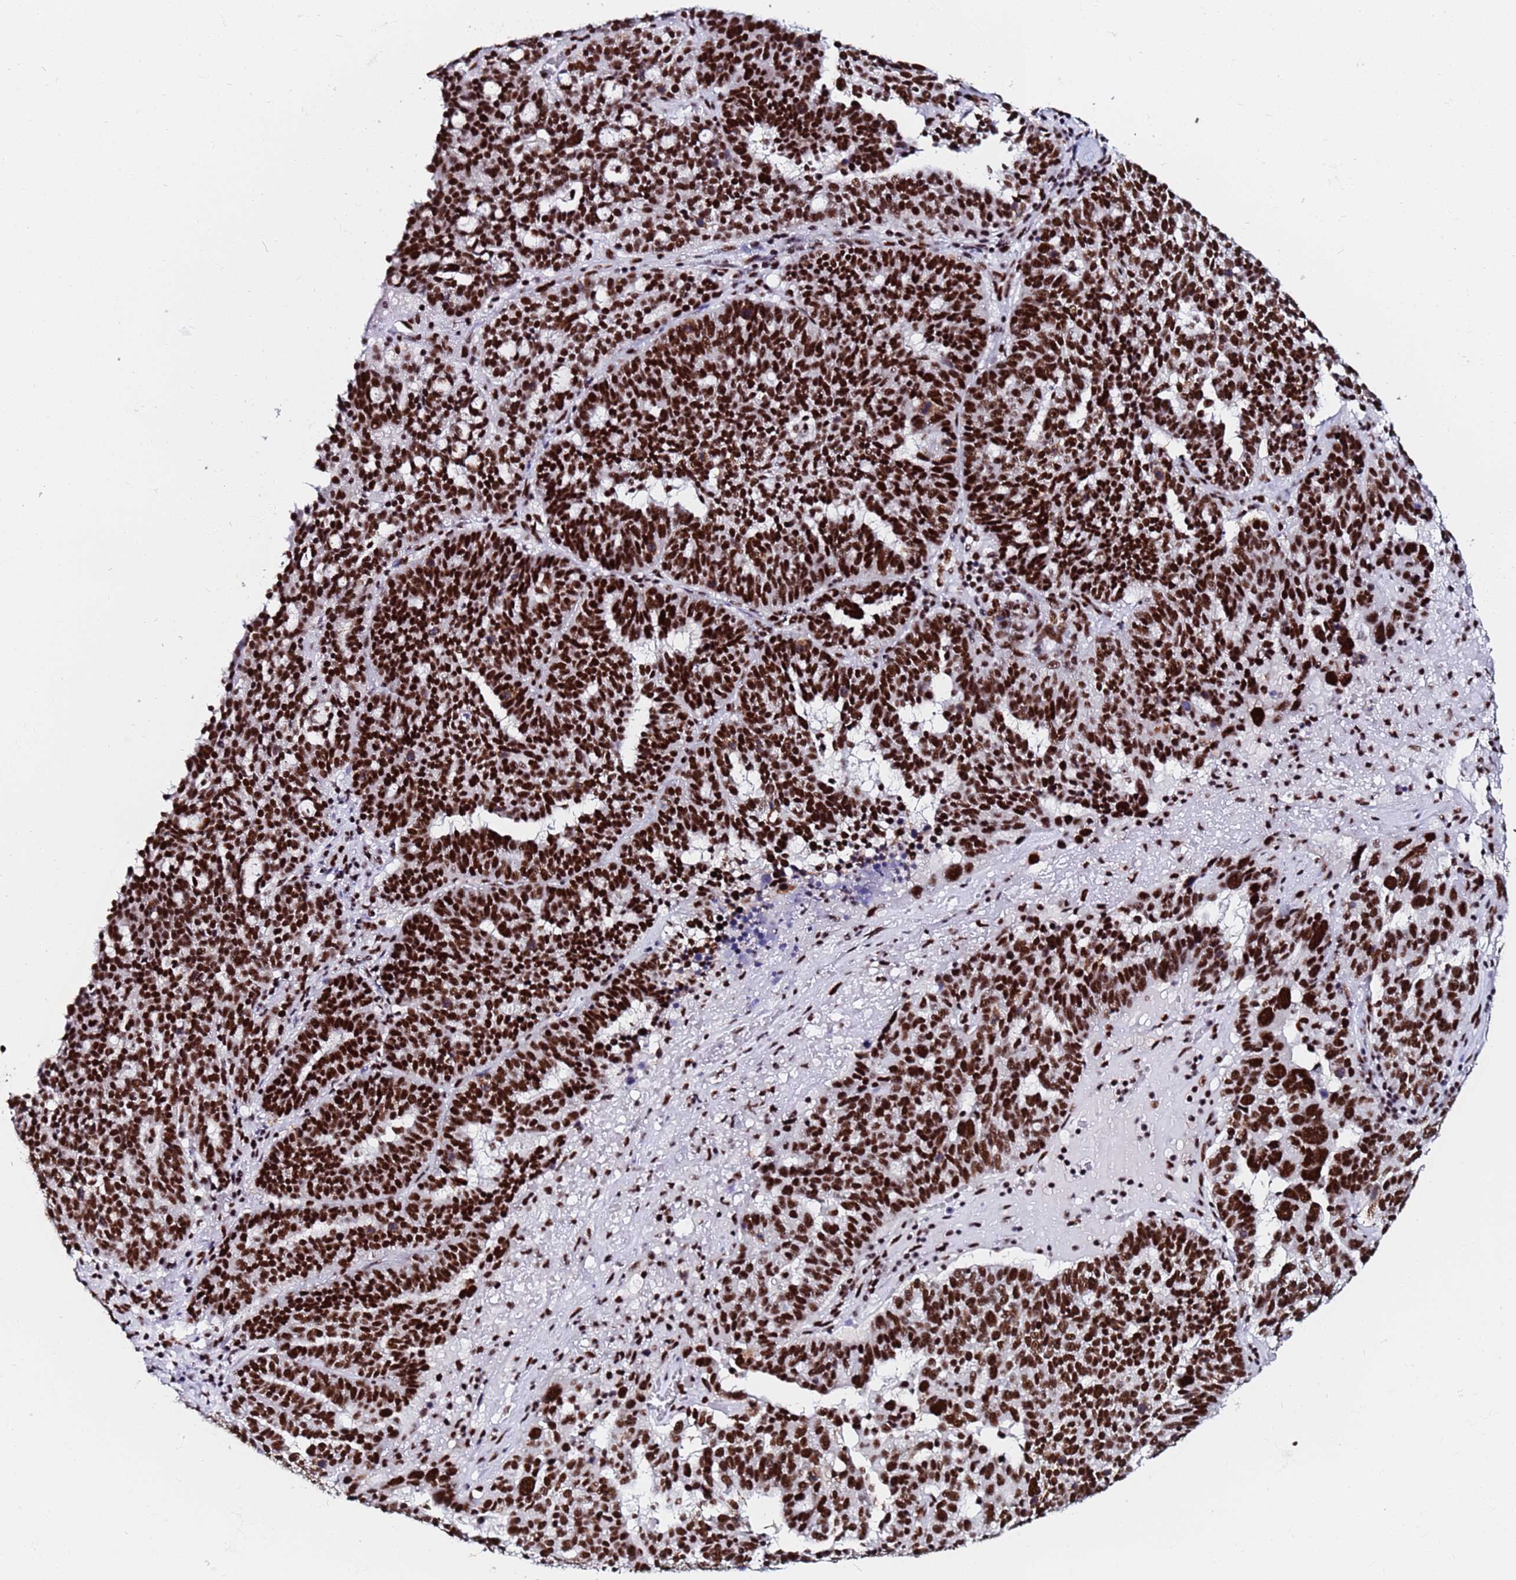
{"staining": {"intensity": "strong", "quantity": ">75%", "location": "nuclear"}, "tissue": "ovarian cancer", "cell_type": "Tumor cells", "image_type": "cancer", "snomed": [{"axis": "morphology", "description": "Cystadenocarcinoma, serous, NOS"}, {"axis": "topography", "description": "Ovary"}], "caption": "Immunohistochemical staining of human ovarian serous cystadenocarcinoma displays high levels of strong nuclear protein positivity in about >75% of tumor cells. Ihc stains the protein of interest in brown and the nuclei are stained blue.", "gene": "SNRPA1", "patient": {"sex": "female", "age": 59}}